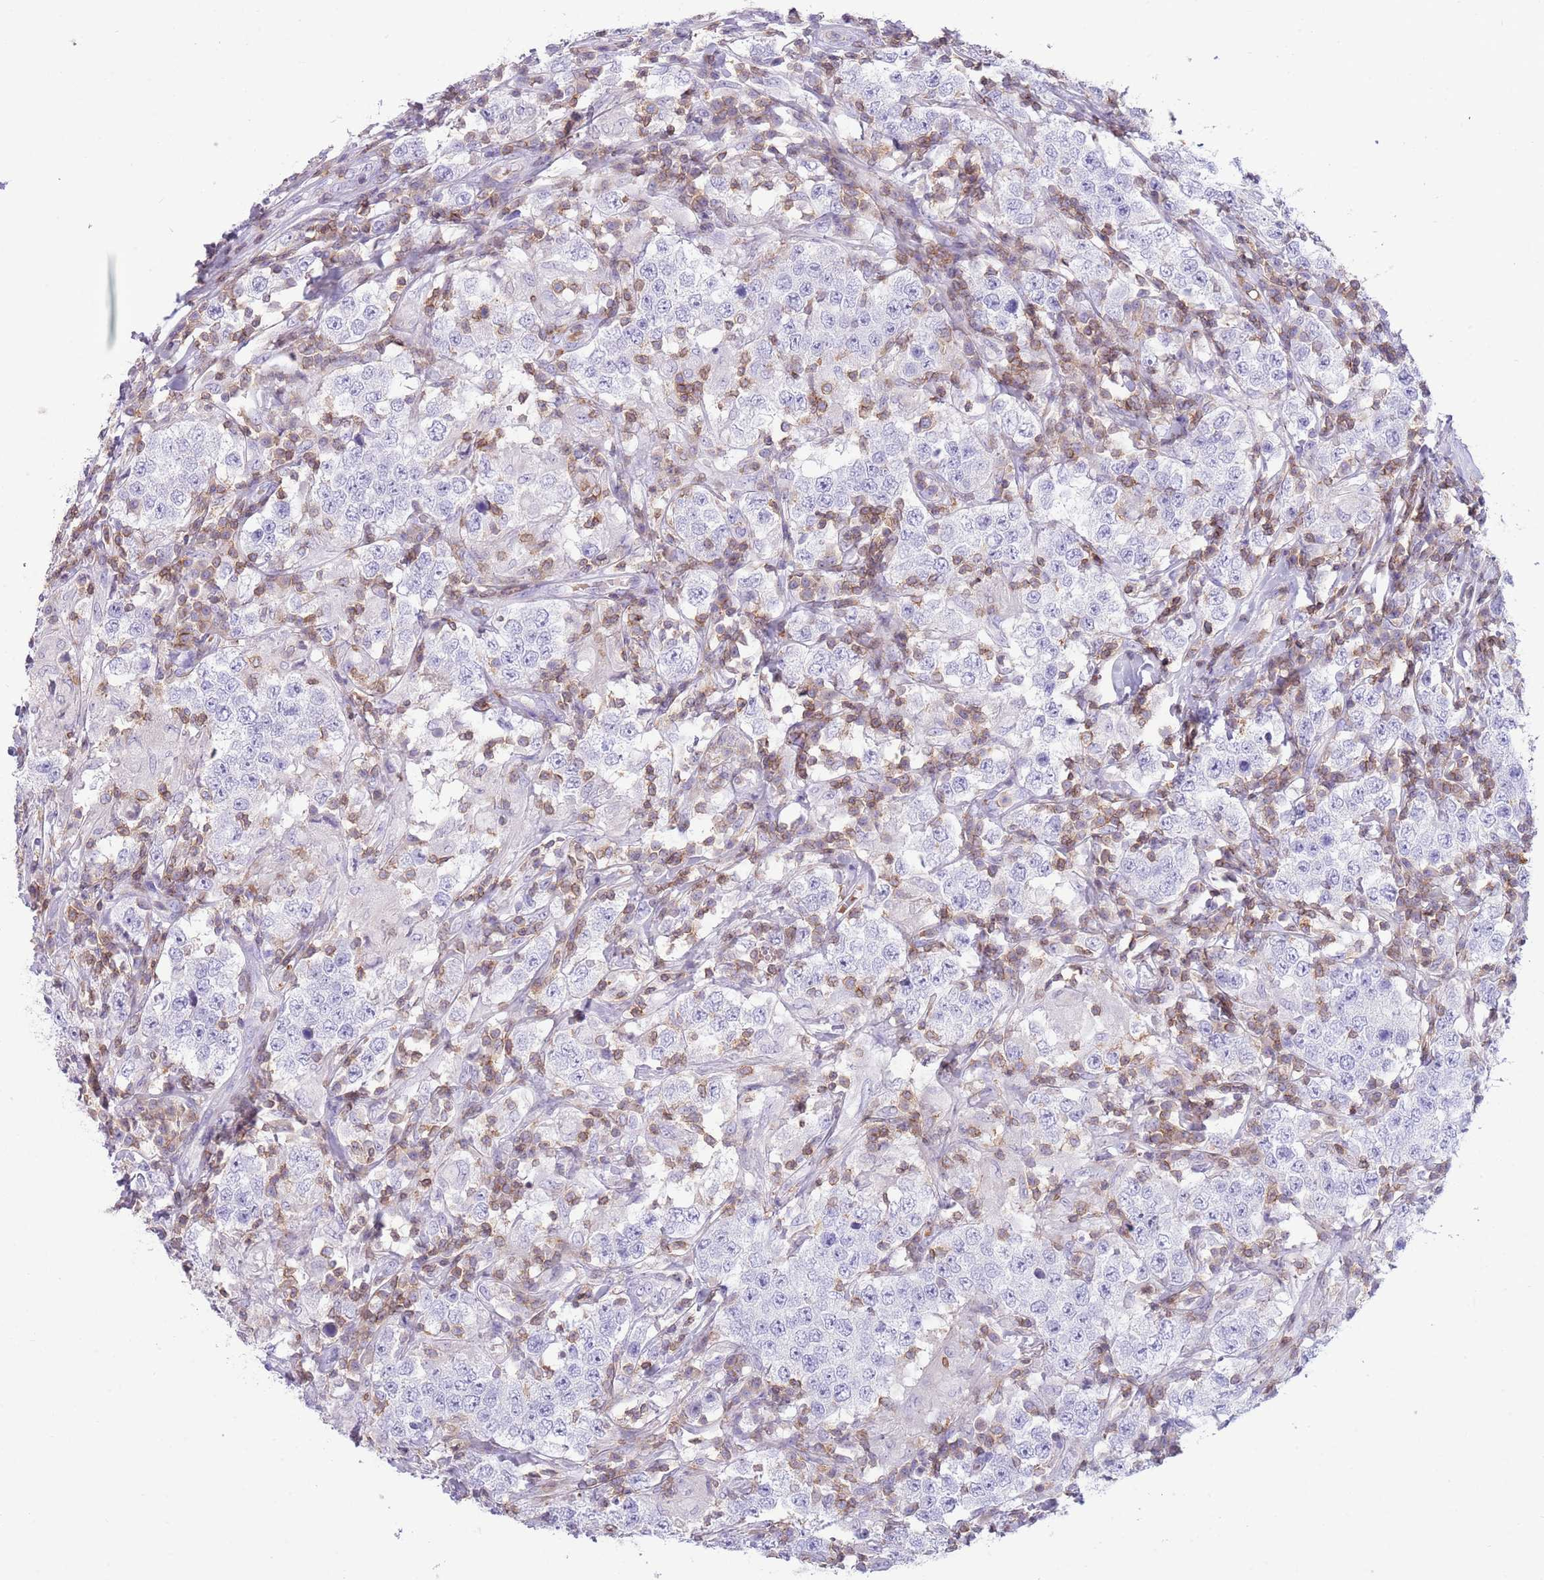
{"staining": {"intensity": "negative", "quantity": "none", "location": "none"}, "tissue": "testis cancer", "cell_type": "Tumor cells", "image_type": "cancer", "snomed": [{"axis": "morphology", "description": "Seminoma, NOS"}, {"axis": "morphology", "description": "Carcinoma, Embryonal, NOS"}, {"axis": "topography", "description": "Testis"}], "caption": "The photomicrograph exhibits no staining of tumor cells in seminoma (testis).", "gene": "OR4Q3", "patient": {"sex": "male", "age": 41}}